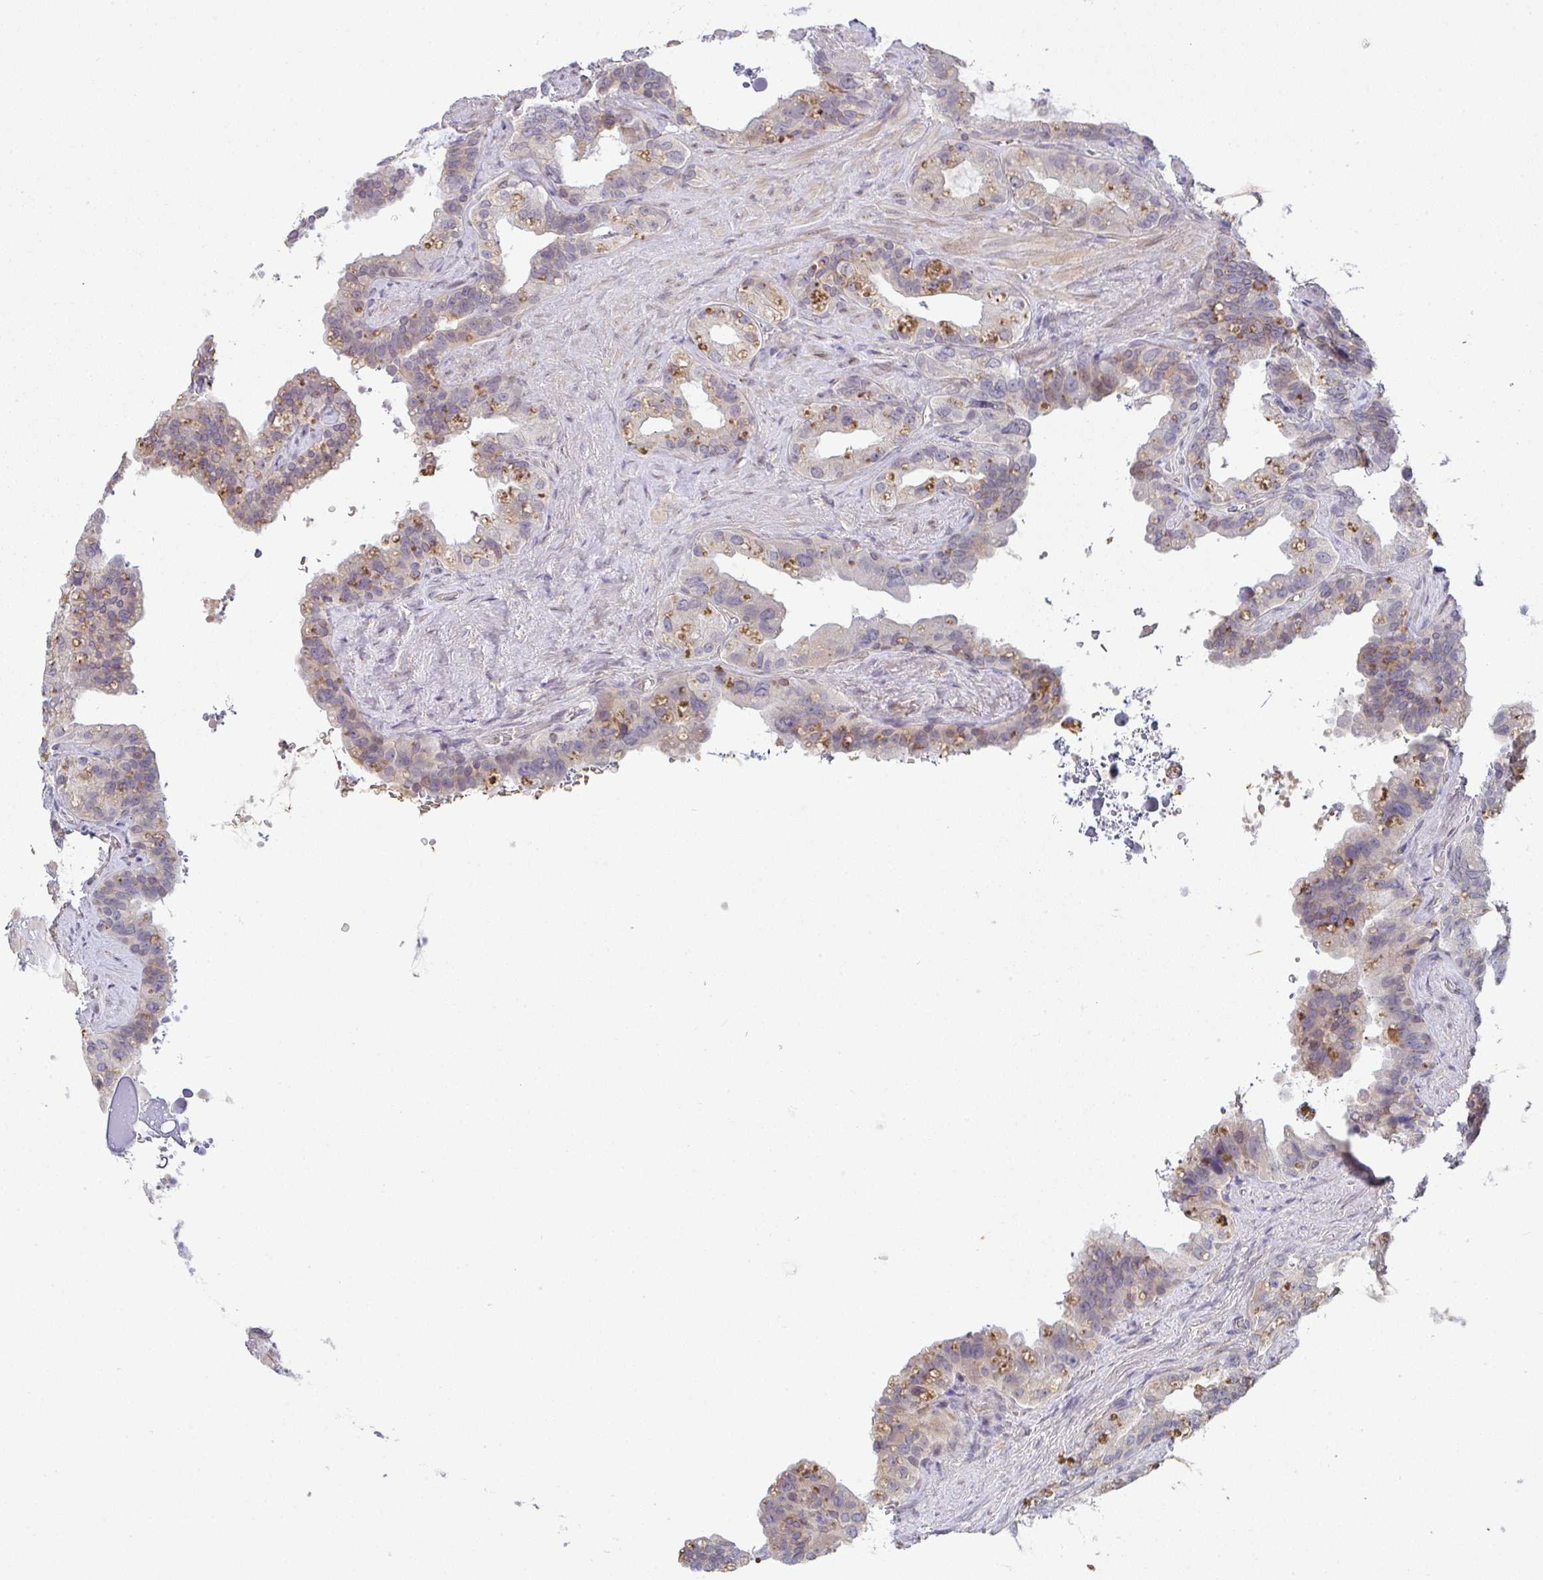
{"staining": {"intensity": "negative", "quantity": "none", "location": "none"}, "tissue": "seminal vesicle", "cell_type": "Glandular cells", "image_type": "normal", "snomed": [{"axis": "morphology", "description": "Normal tissue, NOS"}, {"axis": "topography", "description": "Seminal veicle"}, {"axis": "topography", "description": "Peripheral nerve tissue"}], "caption": "Immunohistochemical staining of normal human seminal vesicle displays no significant positivity in glandular cells.", "gene": "TNFRSF10A", "patient": {"sex": "male", "age": 76}}